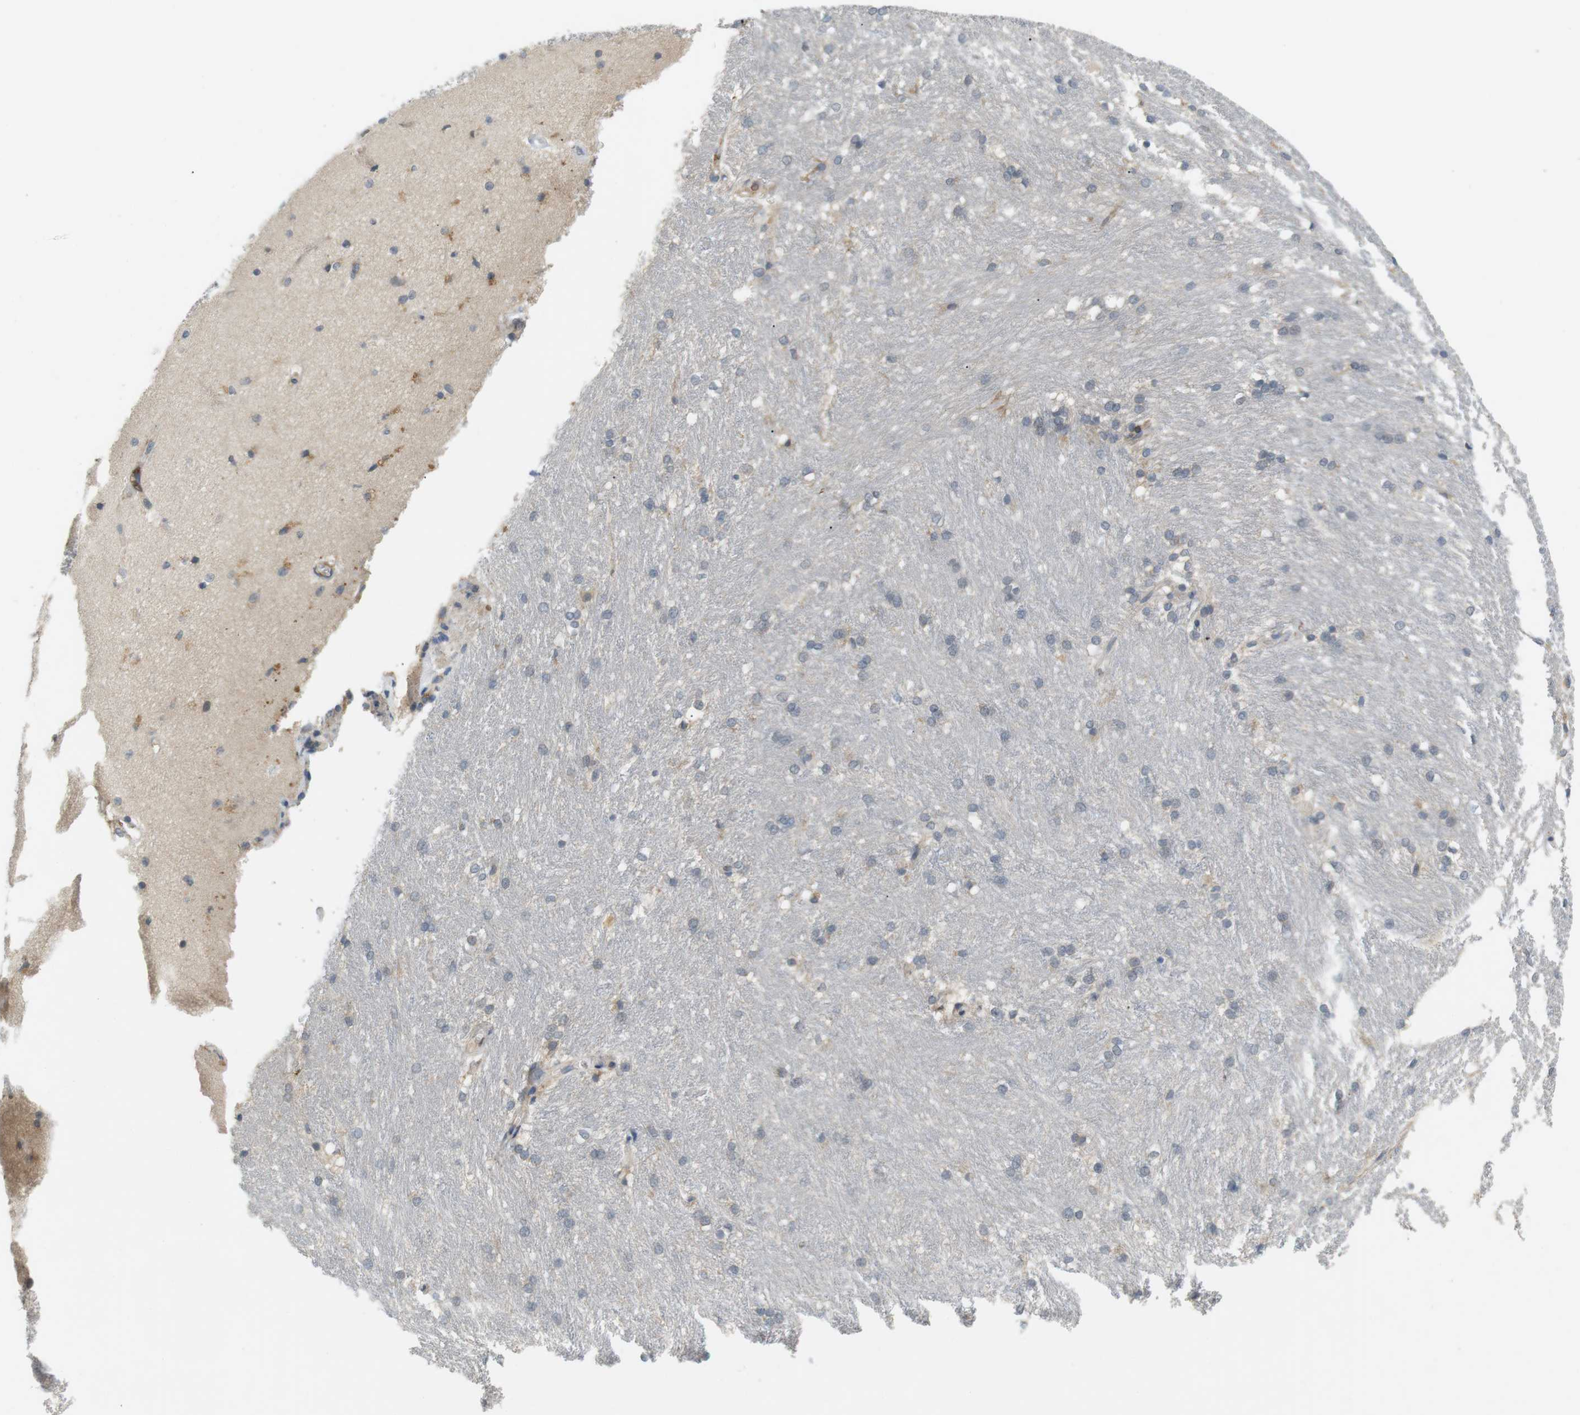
{"staining": {"intensity": "weak", "quantity": "<25%", "location": "cytoplasmic/membranous"}, "tissue": "caudate", "cell_type": "Glial cells", "image_type": "normal", "snomed": [{"axis": "morphology", "description": "Normal tissue, NOS"}, {"axis": "topography", "description": "Lateral ventricle wall"}], "caption": "Immunohistochemical staining of normal caudate demonstrates no significant positivity in glial cells.", "gene": "P2RY1", "patient": {"sex": "female", "age": 19}}